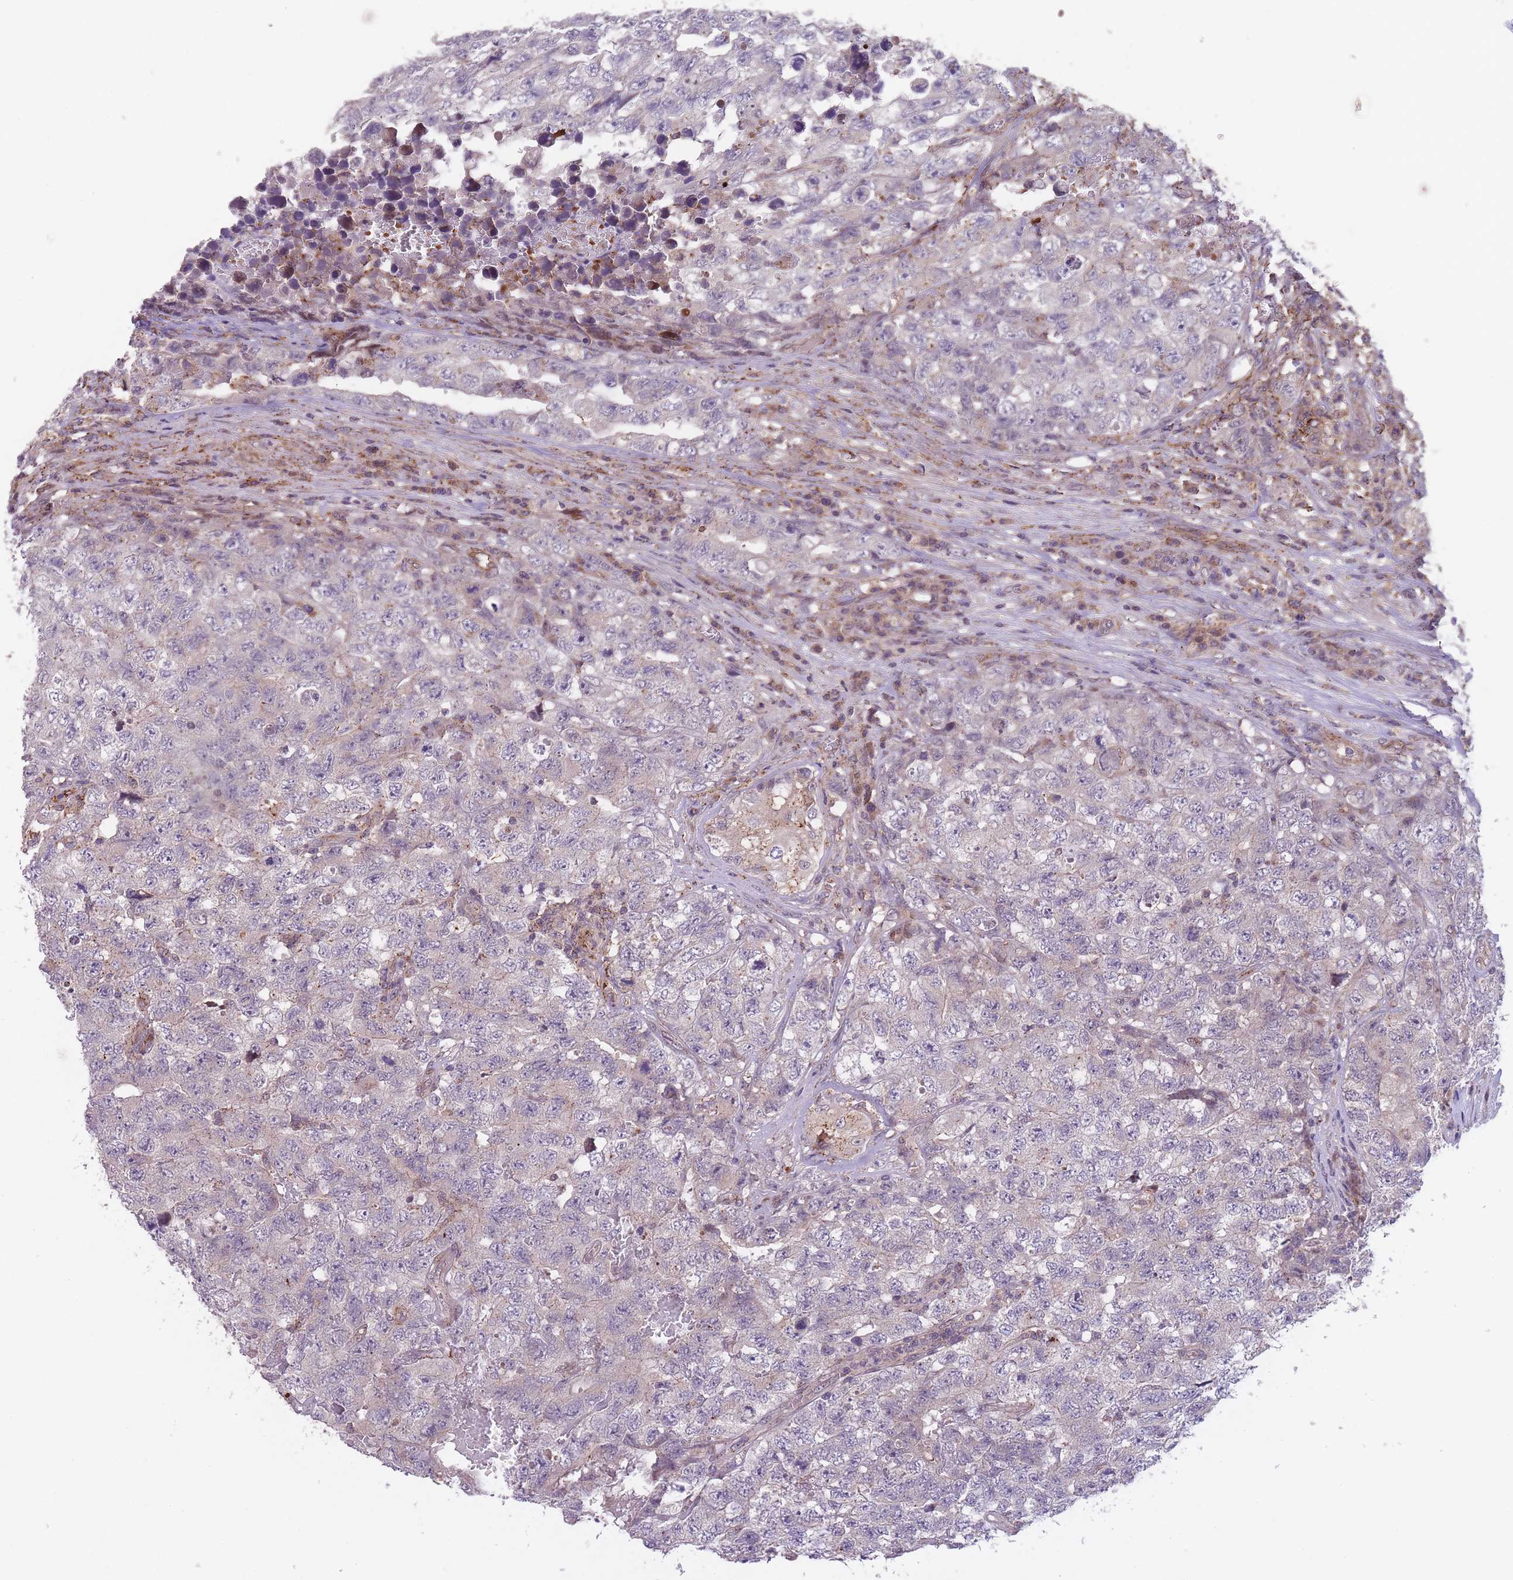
{"staining": {"intensity": "moderate", "quantity": "<25%", "location": "cytoplasmic/membranous"}, "tissue": "testis cancer", "cell_type": "Tumor cells", "image_type": "cancer", "snomed": [{"axis": "morphology", "description": "Carcinoma, Embryonal, NOS"}, {"axis": "topography", "description": "Testis"}], "caption": "This is an image of IHC staining of testis cancer, which shows moderate expression in the cytoplasmic/membranous of tumor cells.", "gene": "SECTM1", "patient": {"sex": "male", "age": 31}}